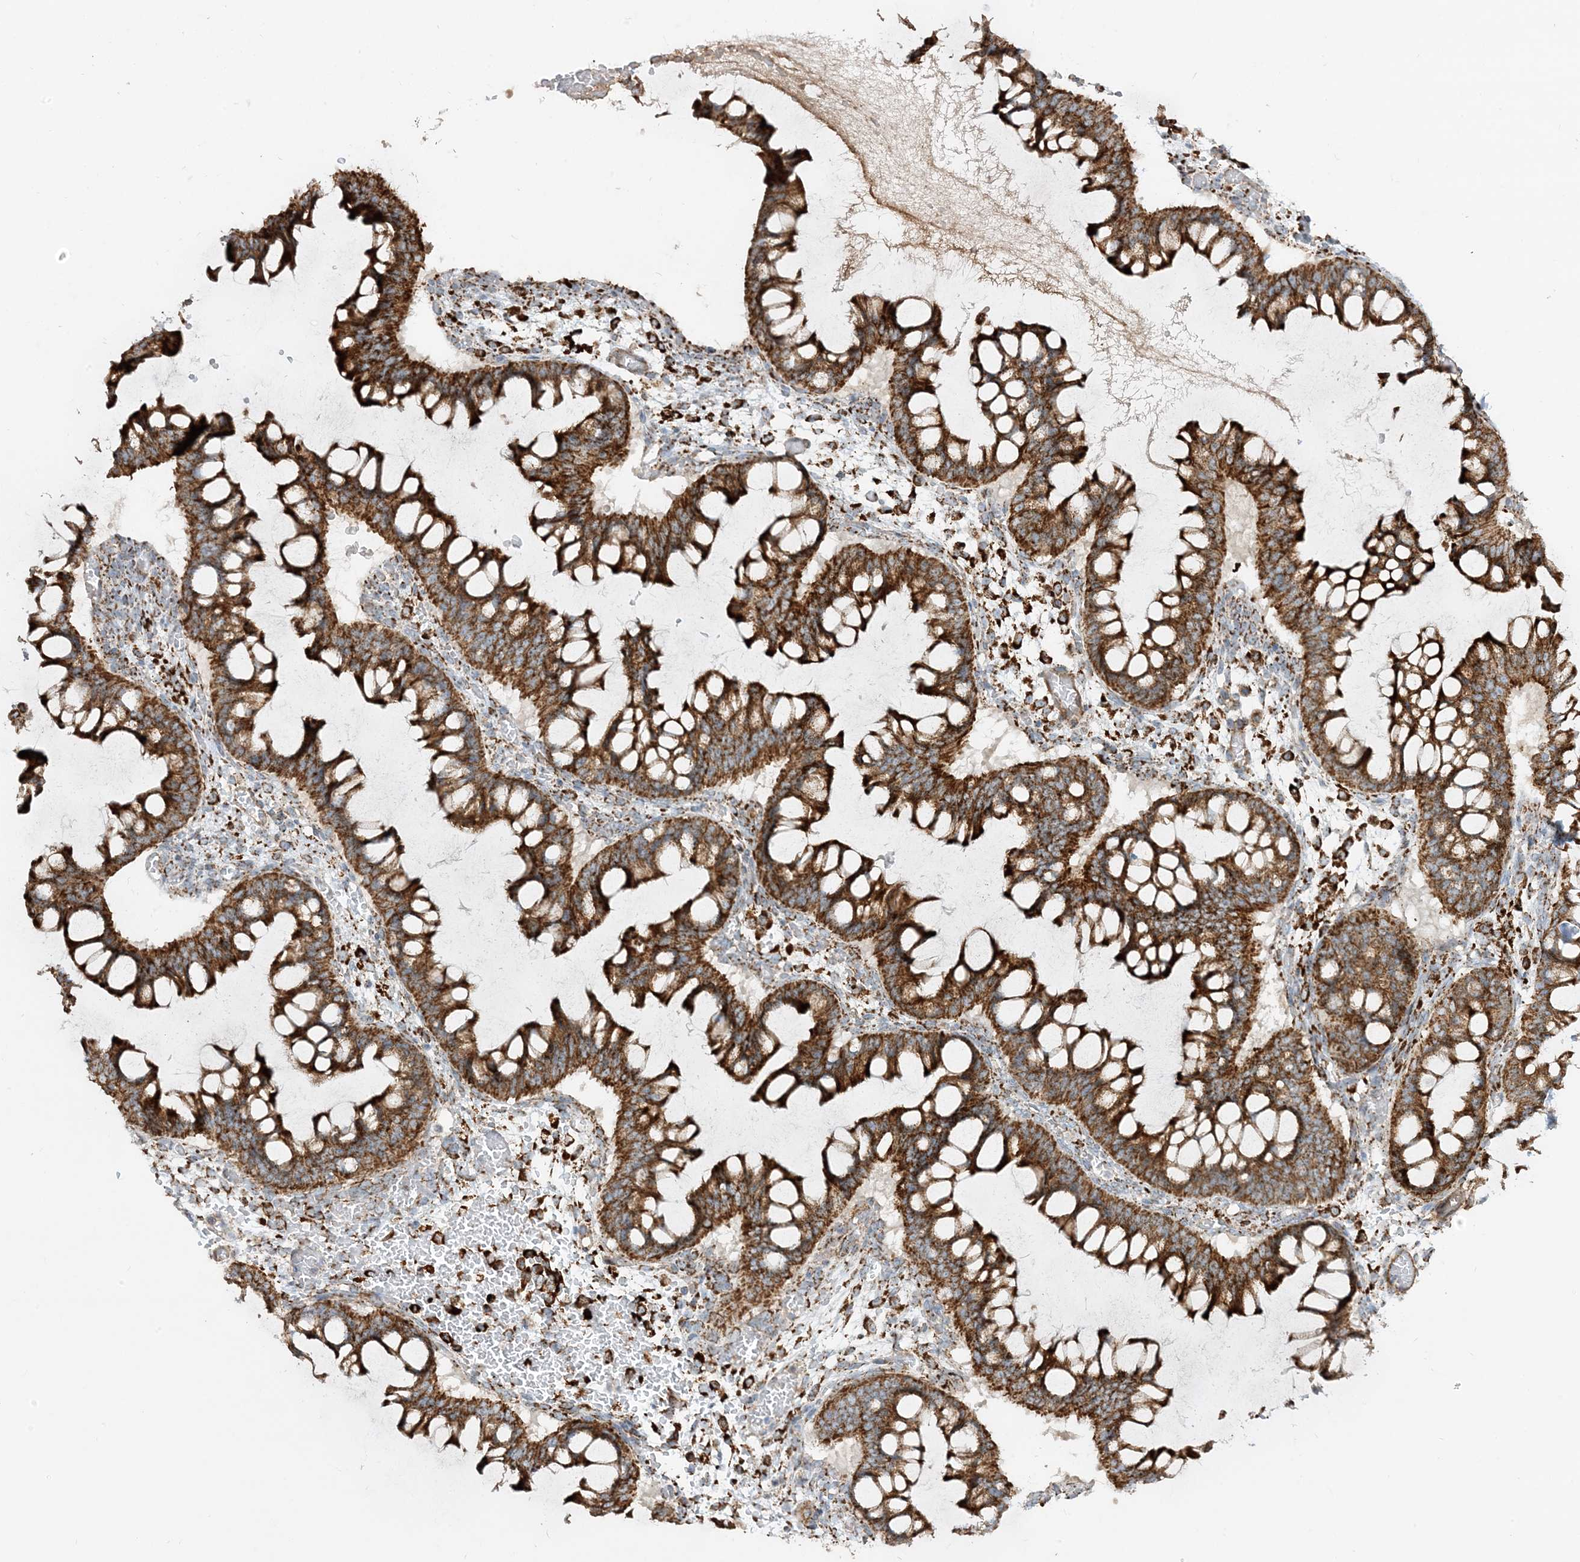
{"staining": {"intensity": "strong", "quantity": ">75%", "location": "cytoplasmic/membranous"}, "tissue": "ovarian cancer", "cell_type": "Tumor cells", "image_type": "cancer", "snomed": [{"axis": "morphology", "description": "Cystadenocarcinoma, mucinous, NOS"}, {"axis": "topography", "description": "Ovary"}], "caption": "The image shows staining of ovarian cancer (mucinous cystadenocarcinoma), revealing strong cytoplasmic/membranous protein positivity (brown color) within tumor cells.", "gene": "NDUFAF3", "patient": {"sex": "female", "age": 73}}